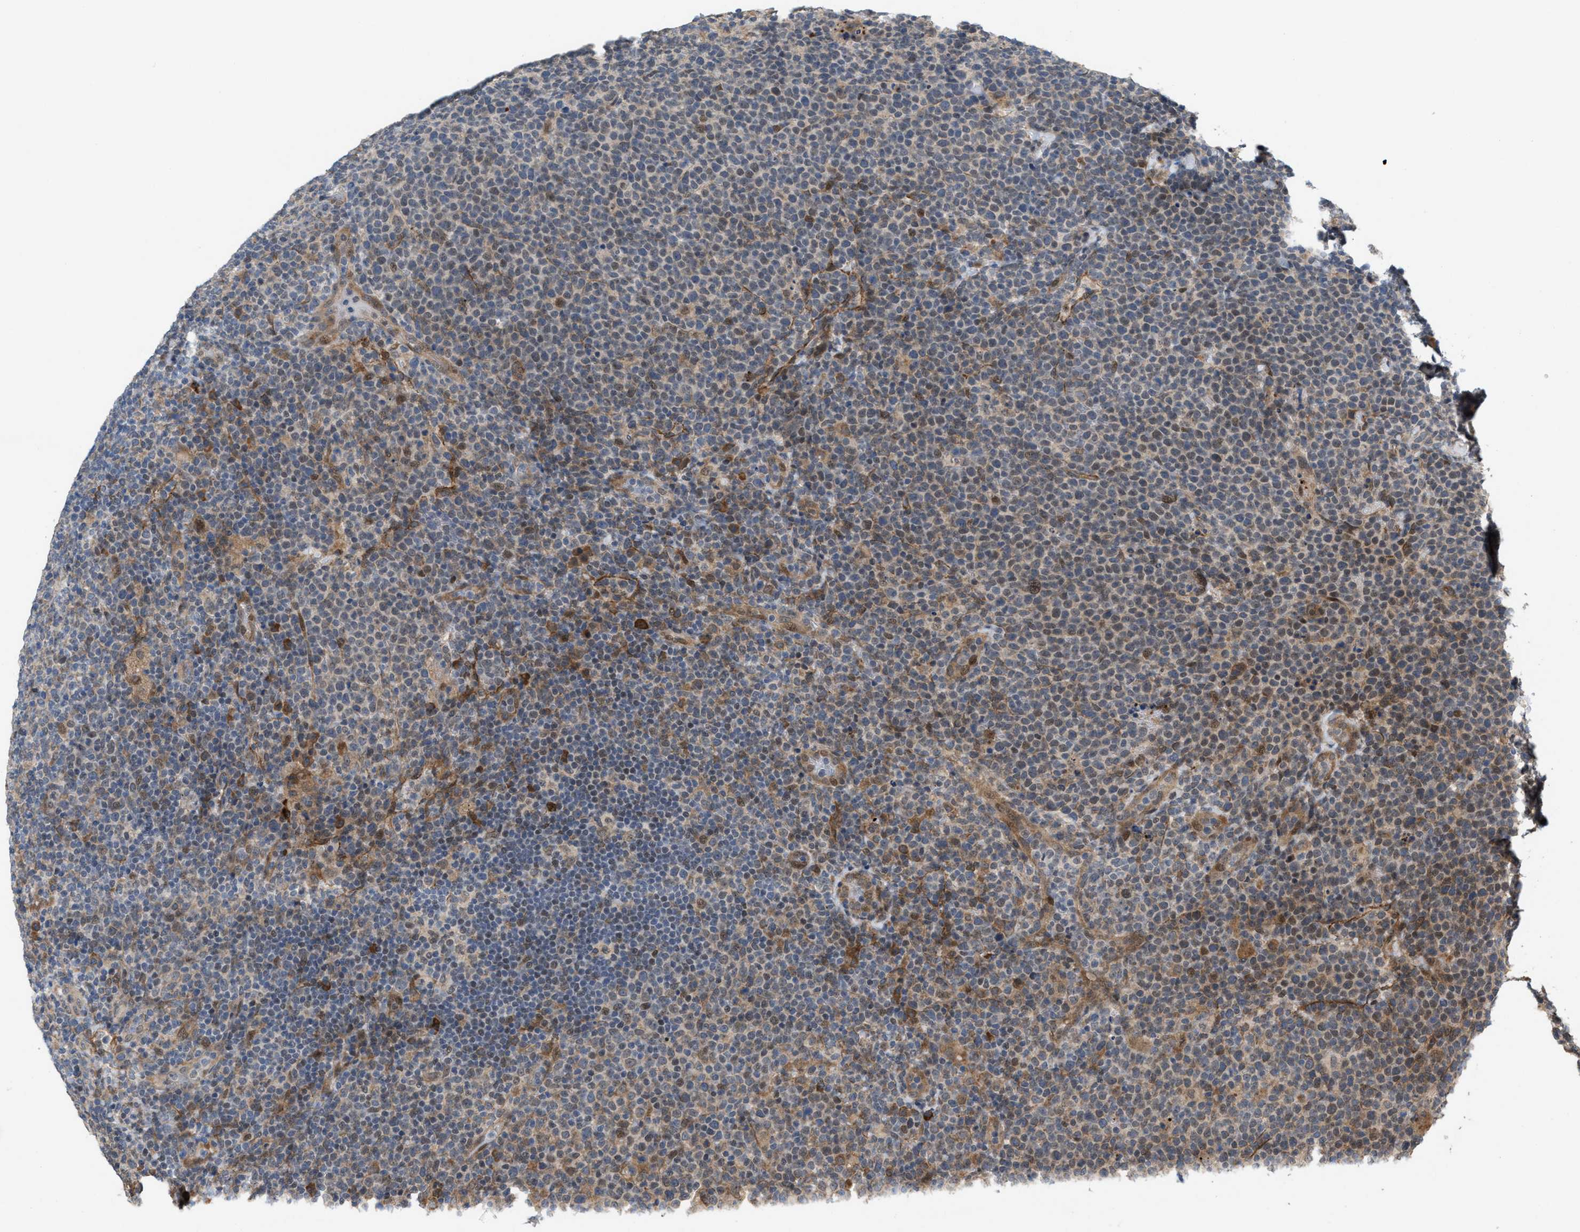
{"staining": {"intensity": "weak", "quantity": "25%-75%", "location": "cytoplasmic/membranous"}, "tissue": "lymphoma", "cell_type": "Tumor cells", "image_type": "cancer", "snomed": [{"axis": "morphology", "description": "Malignant lymphoma, non-Hodgkin's type, High grade"}, {"axis": "topography", "description": "Lymph node"}], "caption": "Tumor cells demonstrate weak cytoplasmic/membranous expression in about 25%-75% of cells in lymphoma.", "gene": "MFSD6", "patient": {"sex": "male", "age": 61}}